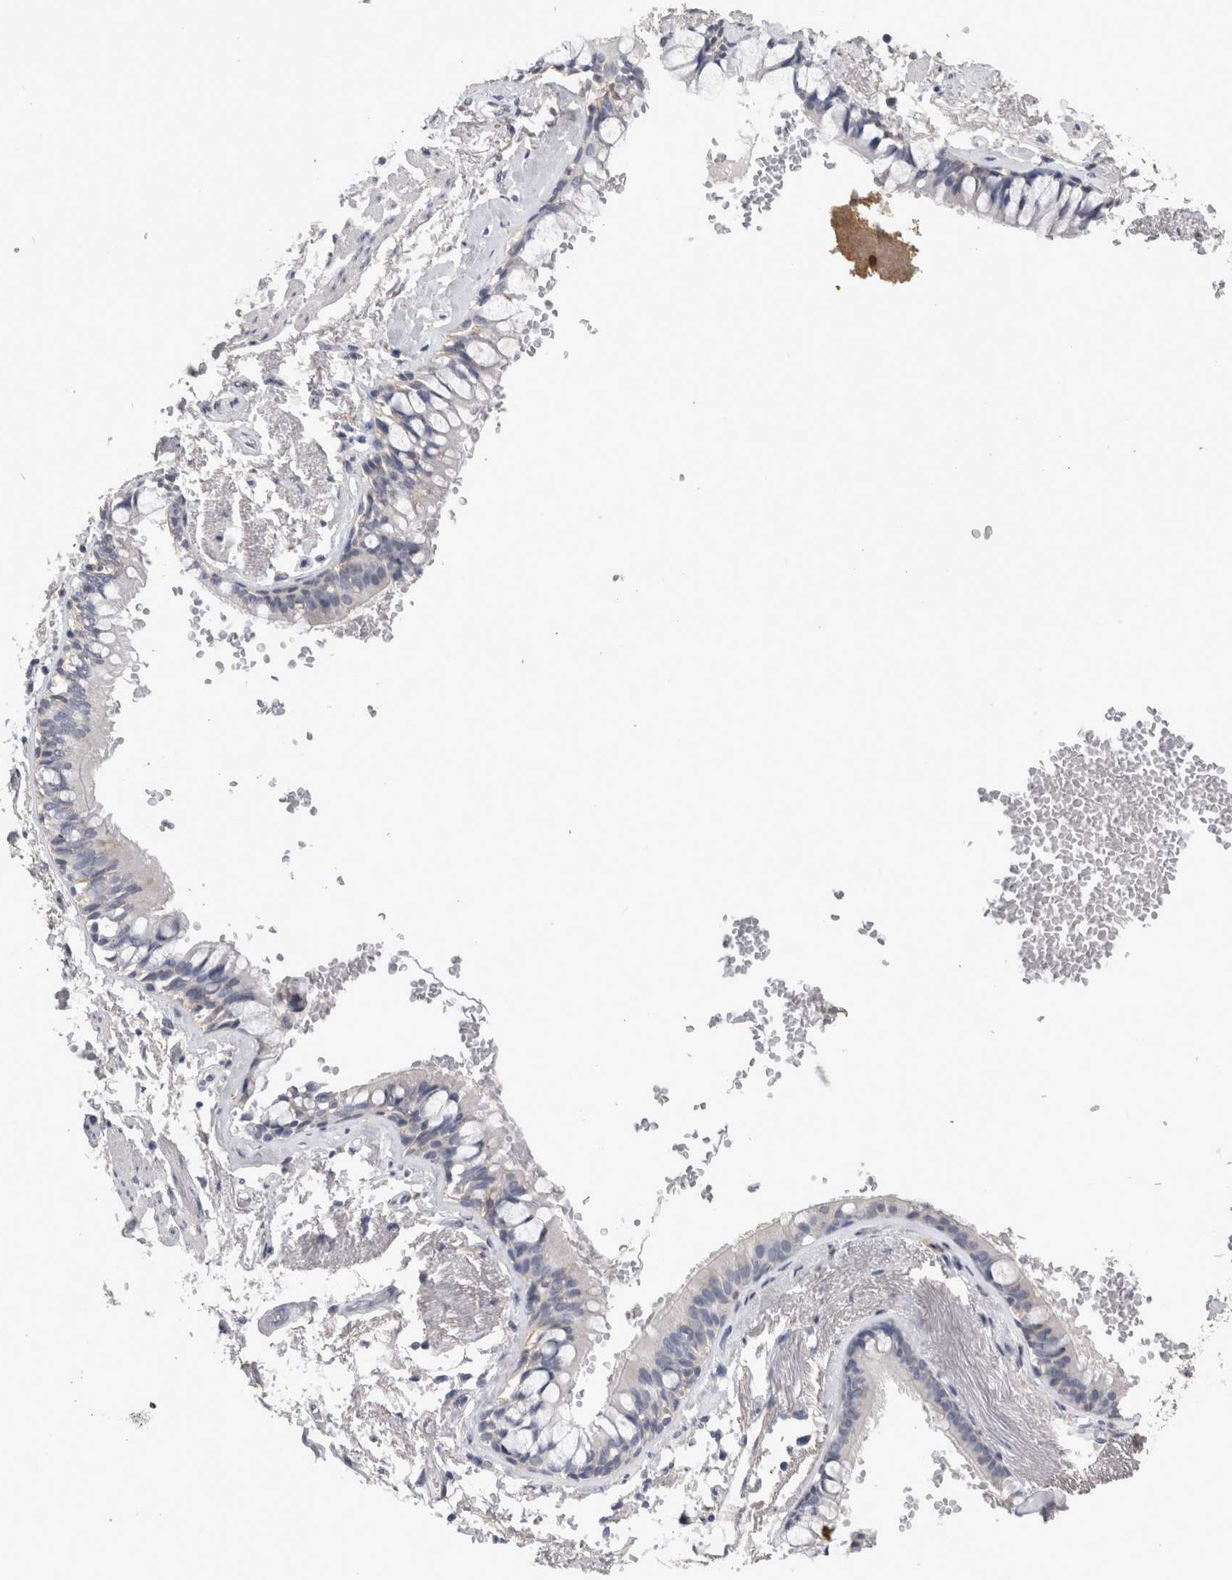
{"staining": {"intensity": "negative", "quantity": "none", "location": "none"}, "tissue": "adipose tissue", "cell_type": "Adipocytes", "image_type": "normal", "snomed": [{"axis": "morphology", "description": "Normal tissue, NOS"}, {"axis": "topography", "description": "Cartilage tissue"}, {"axis": "topography", "description": "Bronchus"}], "caption": "Adipose tissue stained for a protein using immunohistochemistry shows no expression adipocytes.", "gene": "CNTFR", "patient": {"sex": "female", "age": 73}}